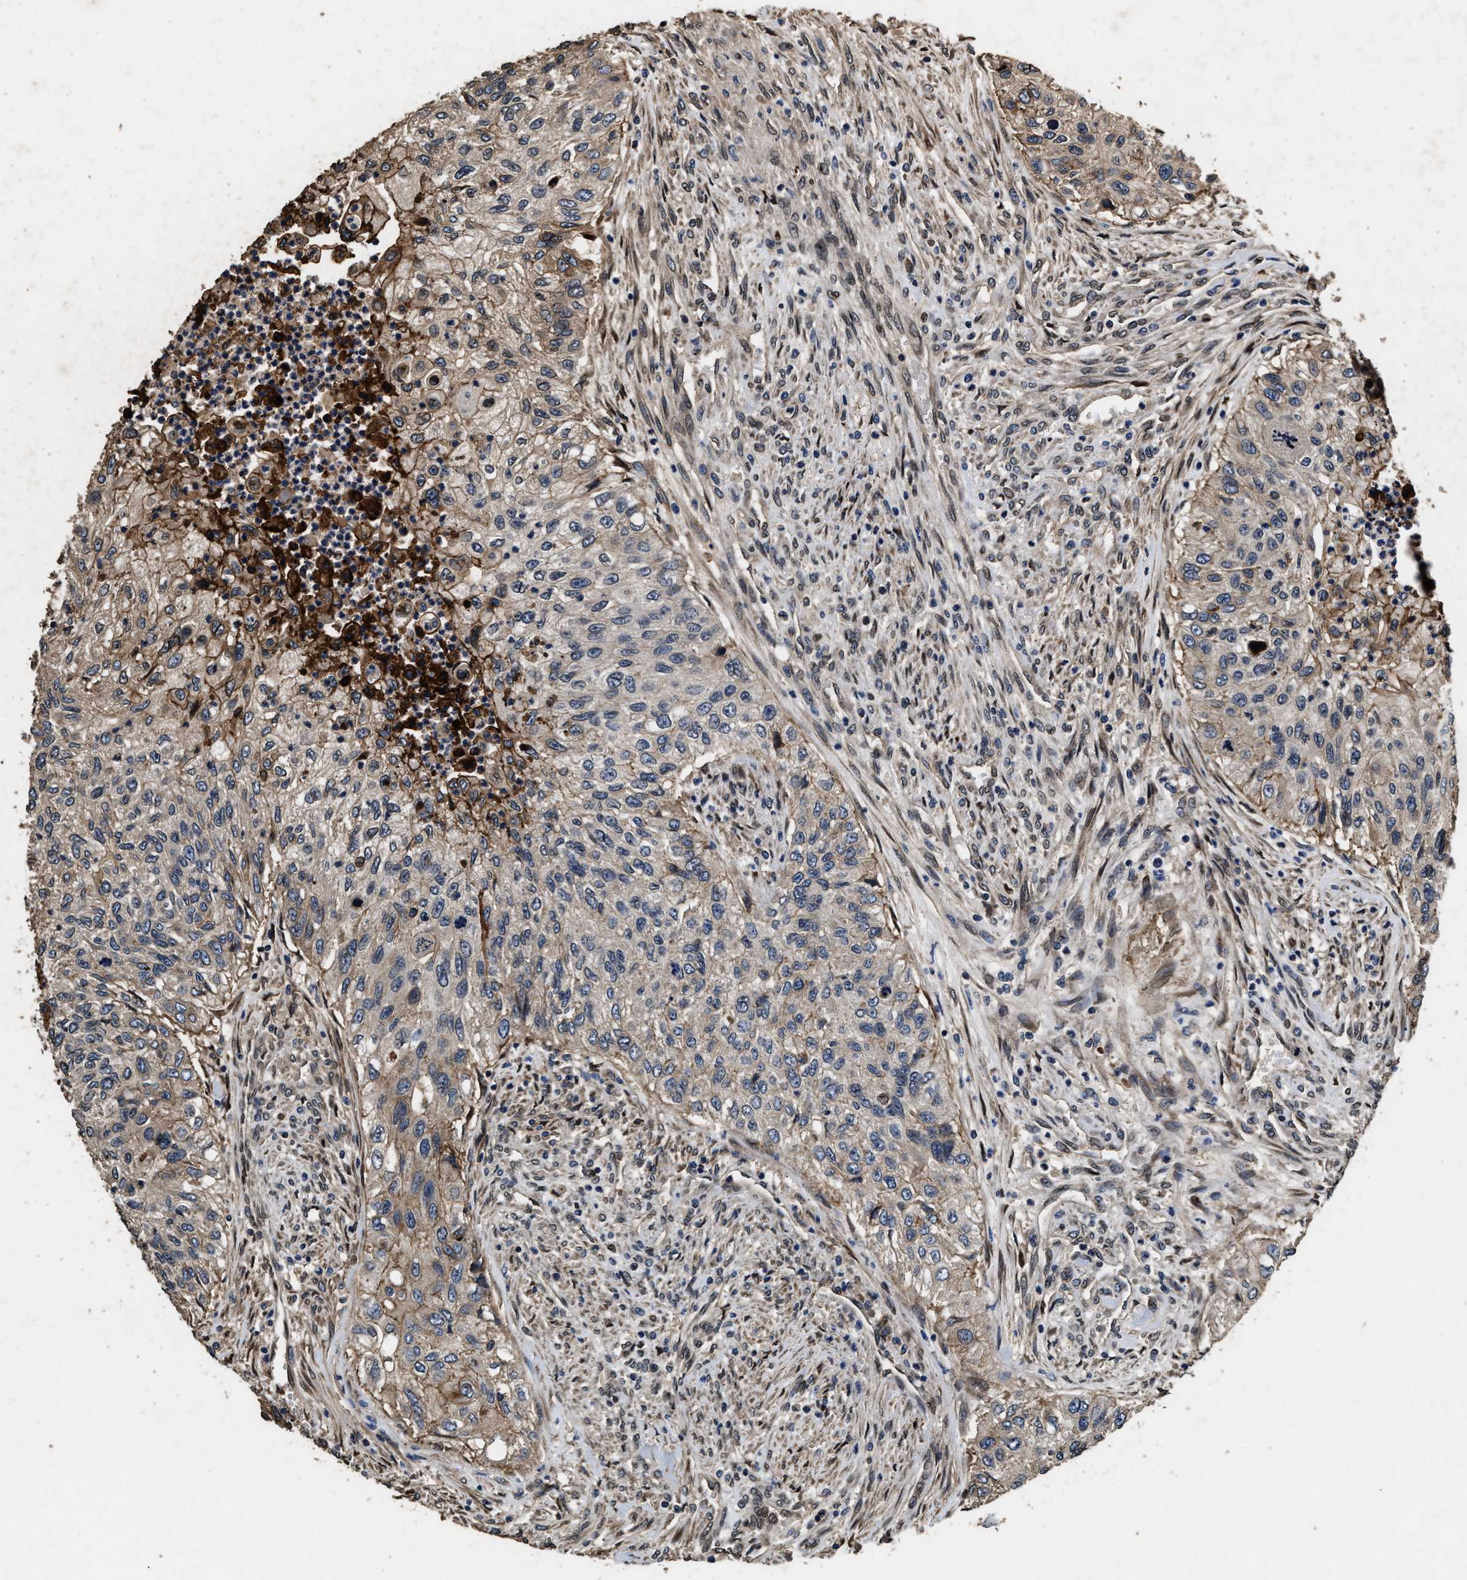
{"staining": {"intensity": "moderate", "quantity": "<25%", "location": "cytoplasmic/membranous"}, "tissue": "urothelial cancer", "cell_type": "Tumor cells", "image_type": "cancer", "snomed": [{"axis": "morphology", "description": "Urothelial carcinoma, High grade"}, {"axis": "topography", "description": "Urinary bladder"}], "caption": "Immunohistochemistry (IHC) micrograph of human urothelial cancer stained for a protein (brown), which displays low levels of moderate cytoplasmic/membranous expression in approximately <25% of tumor cells.", "gene": "ACCS", "patient": {"sex": "female", "age": 60}}